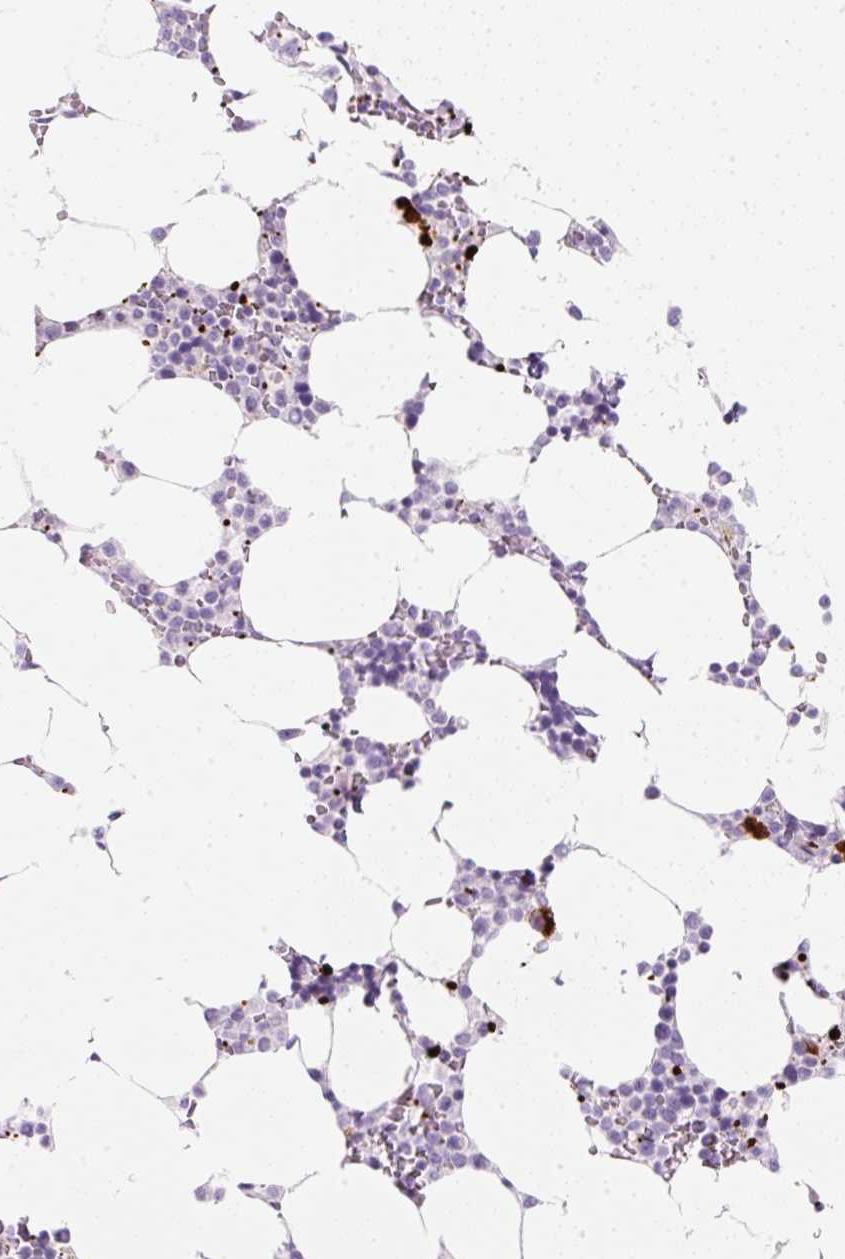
{"staining": {"intensity": "strong", "quantity": "<25%", "location": "cytoplasmic/membranous"}, "tissue": "bone marrow", "cell_type": "Hematopoietic cells", "image_type": "normal", "snomed": [{"axis": "morphology", "description": "Normal tissue, NOS"}, {"axis": "topography", "description": "Bone marrow"}], "caption": "This photomicrograph shows benign bone marrow stained with immunohistochemistry (IHC) to label a protein in brown. The cytoplasmic/membranous of hematopoietic cells show strong positivity for the protein. Nuclei are counter-stained blue.", "gene": "ENSG00000288796", "patient": {"sex": "male", "age": 64}}